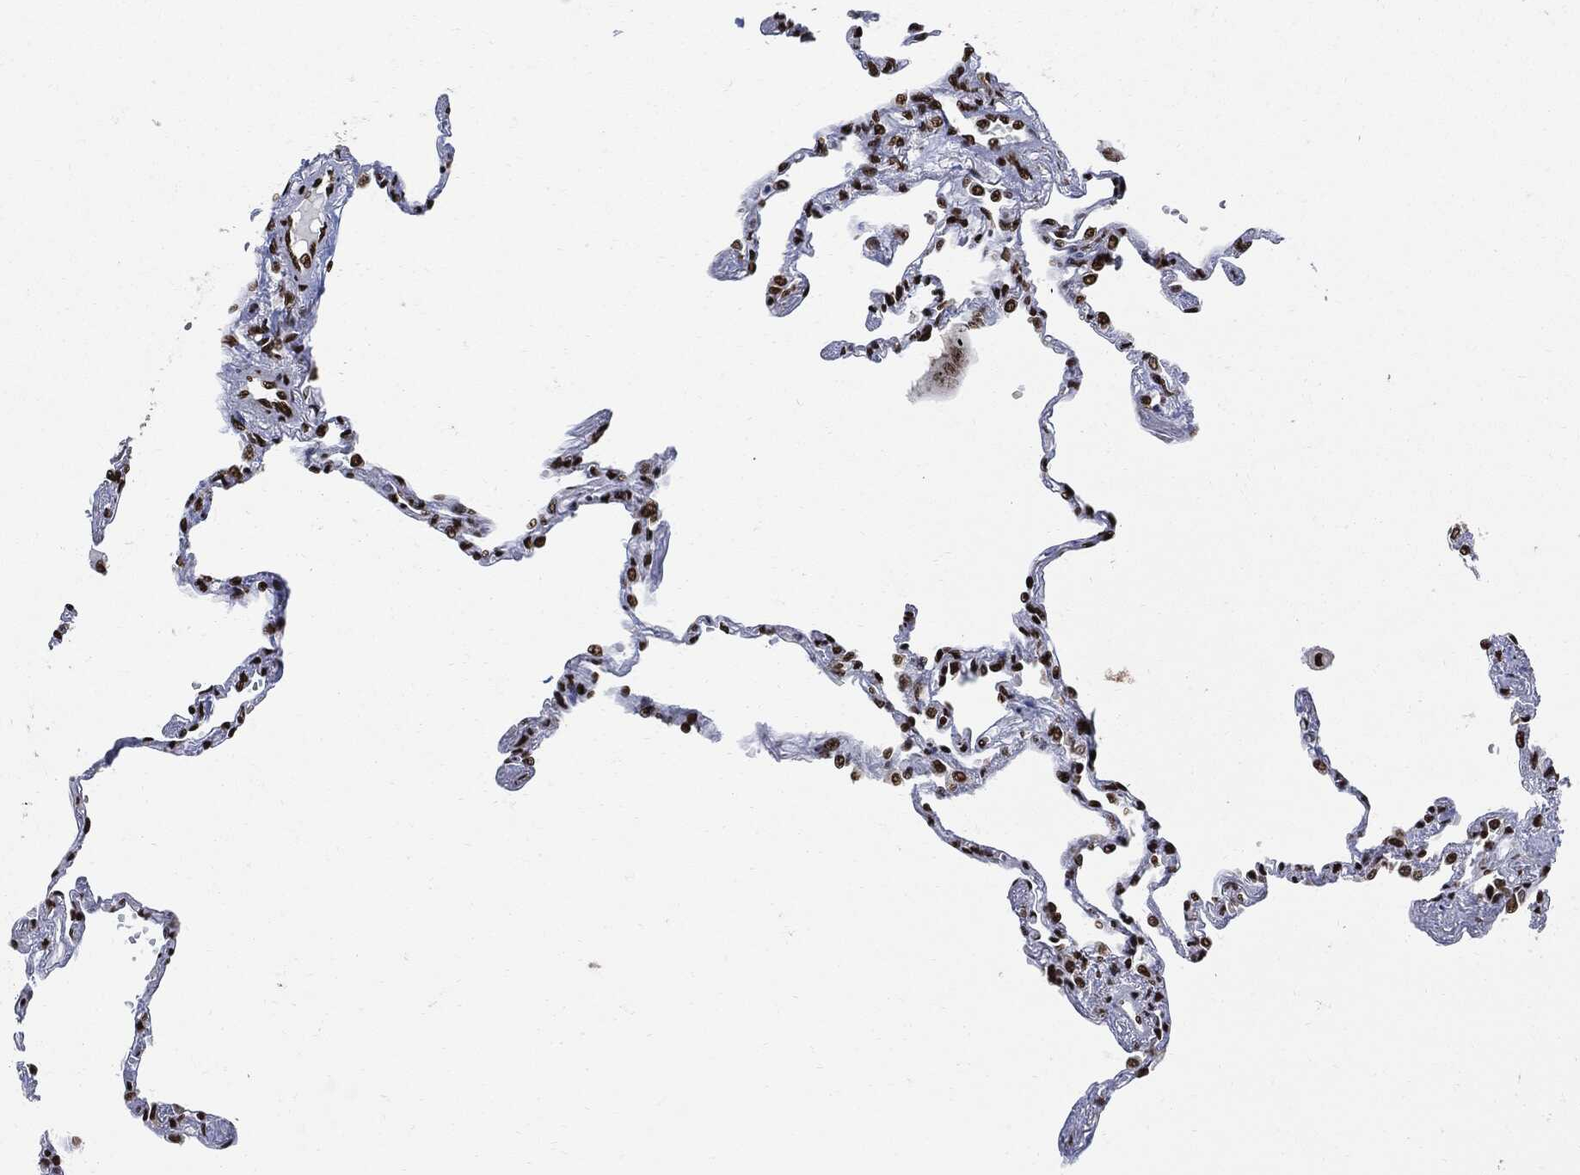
{"staining": {"intensity": "strong", "quantity": ">75%", "location": "nuclear"}, "tissue": "lung", "cell_type": "Alveolar cells", "image_type": "normal", "snomed": [{"axis": "morphology", "description": "Normal tissue, NOS"}, {"axis": "topography", "description": "Lung"}], "caption": "Human lung stained with a brown dye displays strong nuclear positive staining in about >75% of alveolar cells.", "gene": "RECQL", "patient": {"sex": "male", "age": 78}}